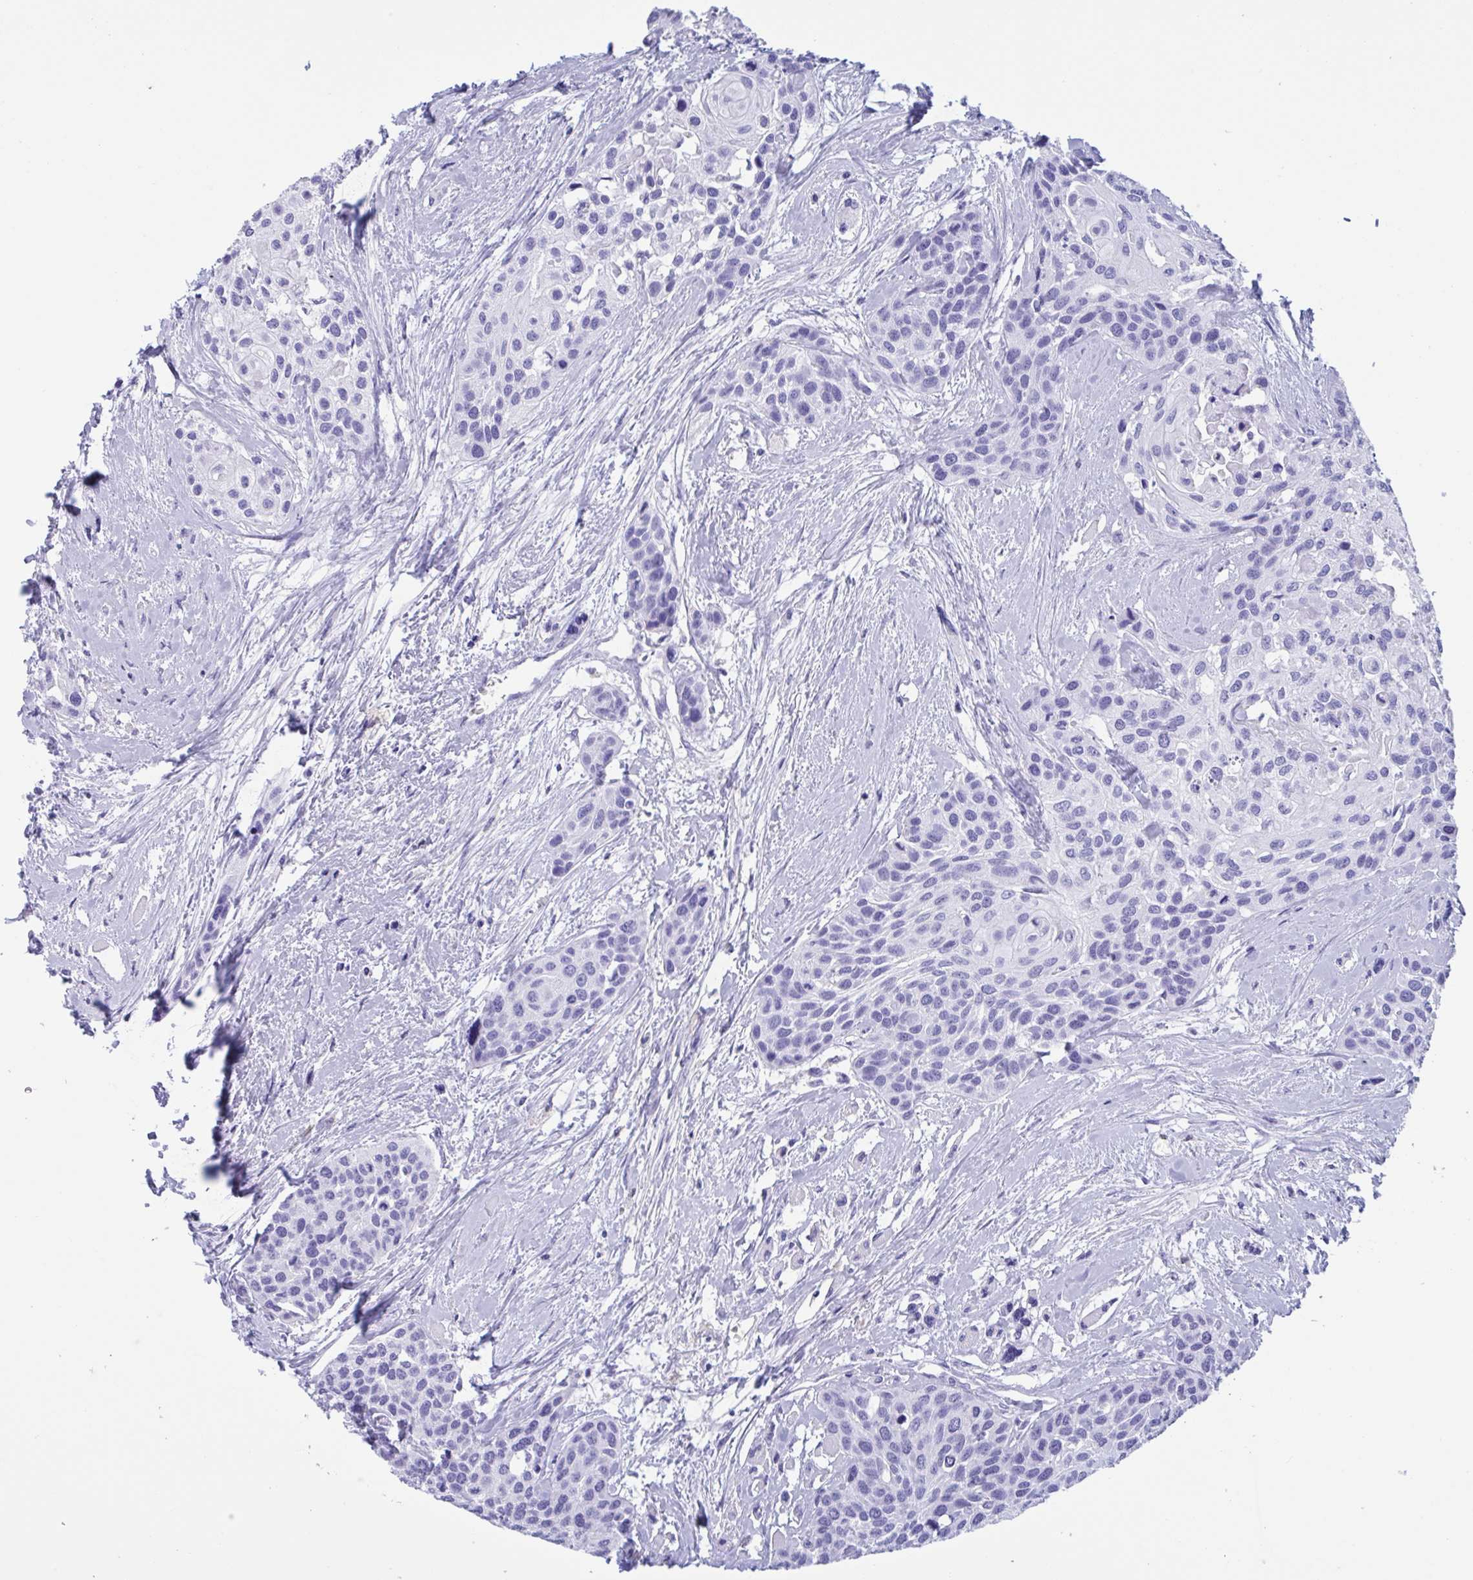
{"staining": {"intensity": "negative", "quantity": "none", "location": "none"}, "tissue": "head and neck cancer", "cell_type": "Tumor cells", "image_type": "cancer", "snomed": [{"axis": "morphology", "description": "Squamous cell carcinoma, NOS"}, {"axis": "topography", "description": "Head-Neck"}], "caption": "The photomicrograph demonstrates no significant expression in tumor cells of head and neck cancer.", "gene": "ZNF850", "patient": {"sex": "female", "age": 50}}